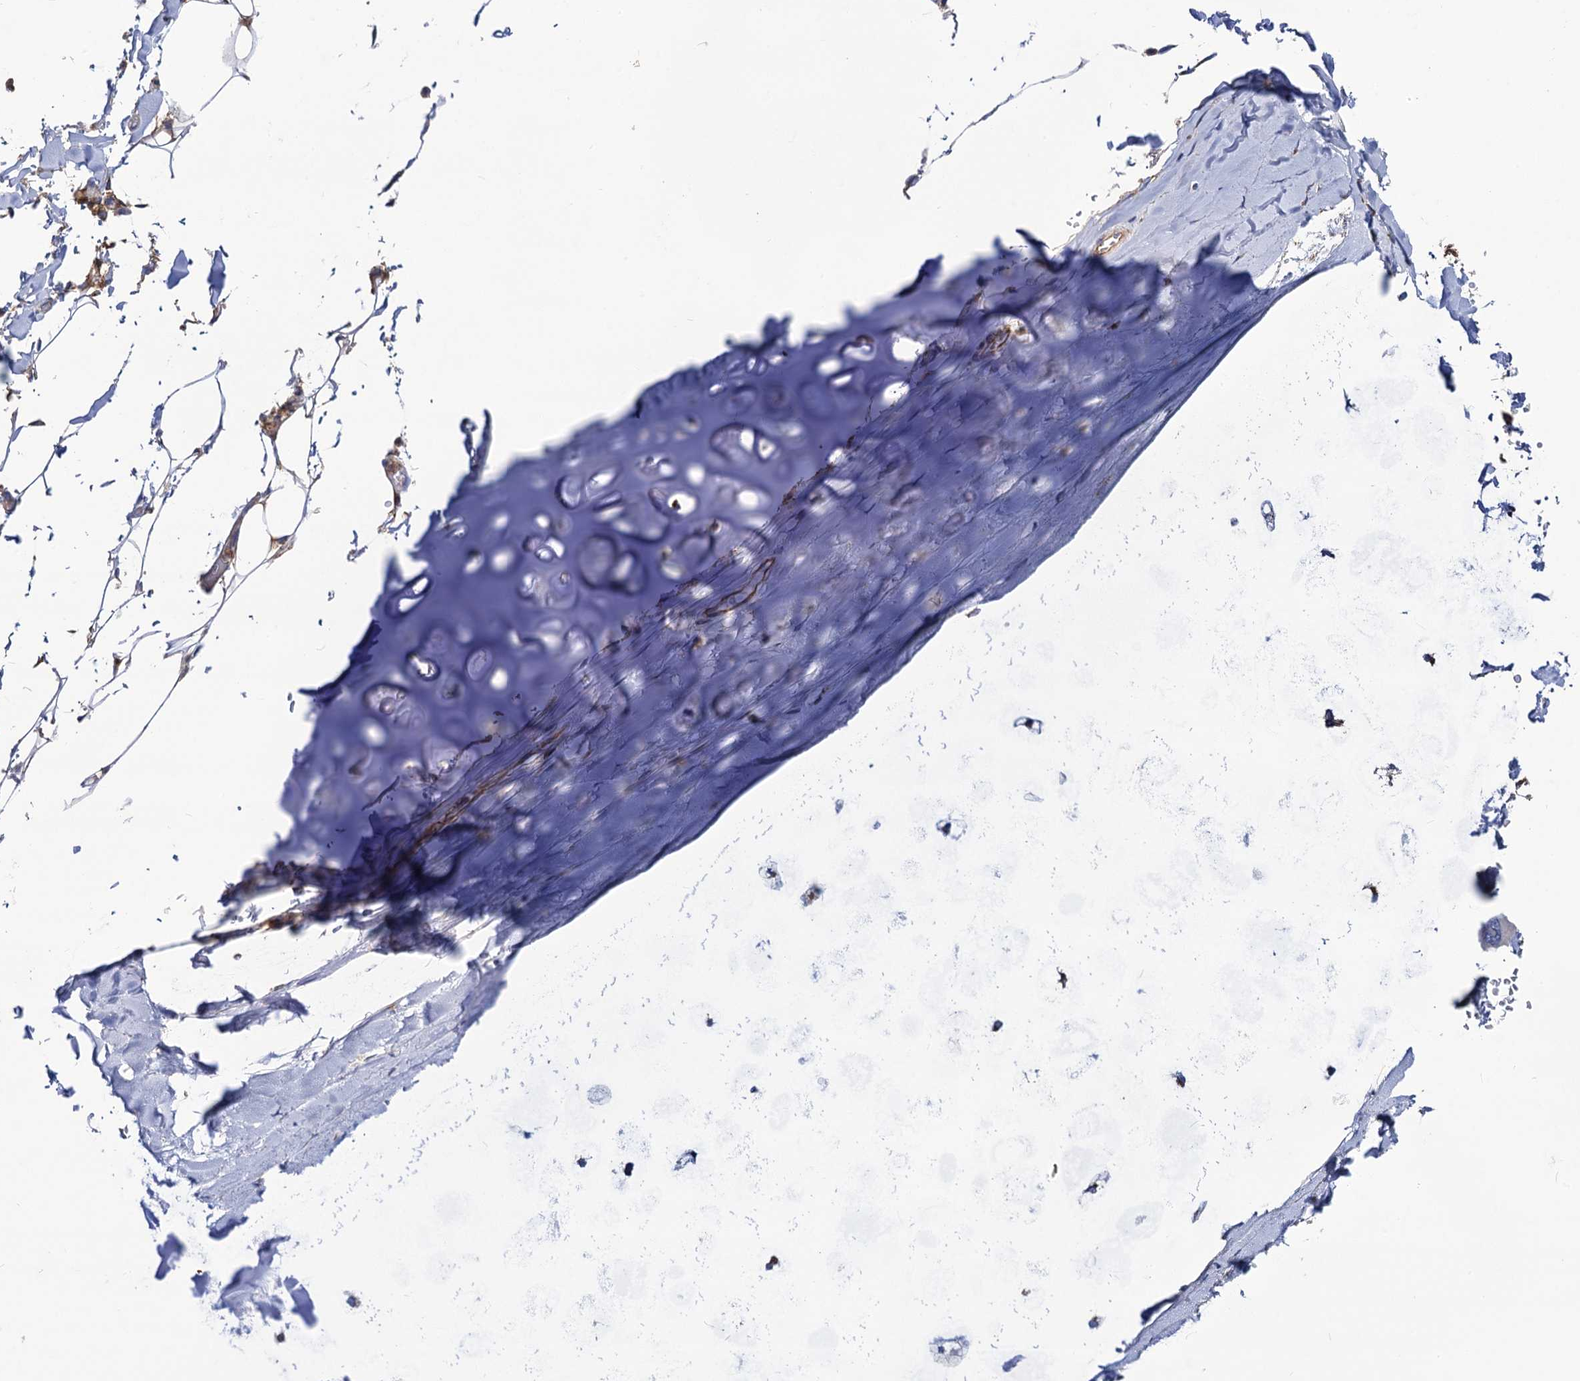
{"staining": {"intensity": "negative", "quantity": "none", "location": "none"}, "tissue": "adipose tissue", "cell_type": "Adipocytes", "image_type": "normal", "snomed": [{"axis": "morphology", "description": "Normal tissue, NOS"}, {"axis": "topography", "description": "Bronchus"}], "caption": "Immunohistochemistry photomicrograph of normal human adipose tissue stained for a protein (brown), which shows no expression in adipocytes.", "gene": "DYDC1", "patient": {"sex": "male", "age": 66}}